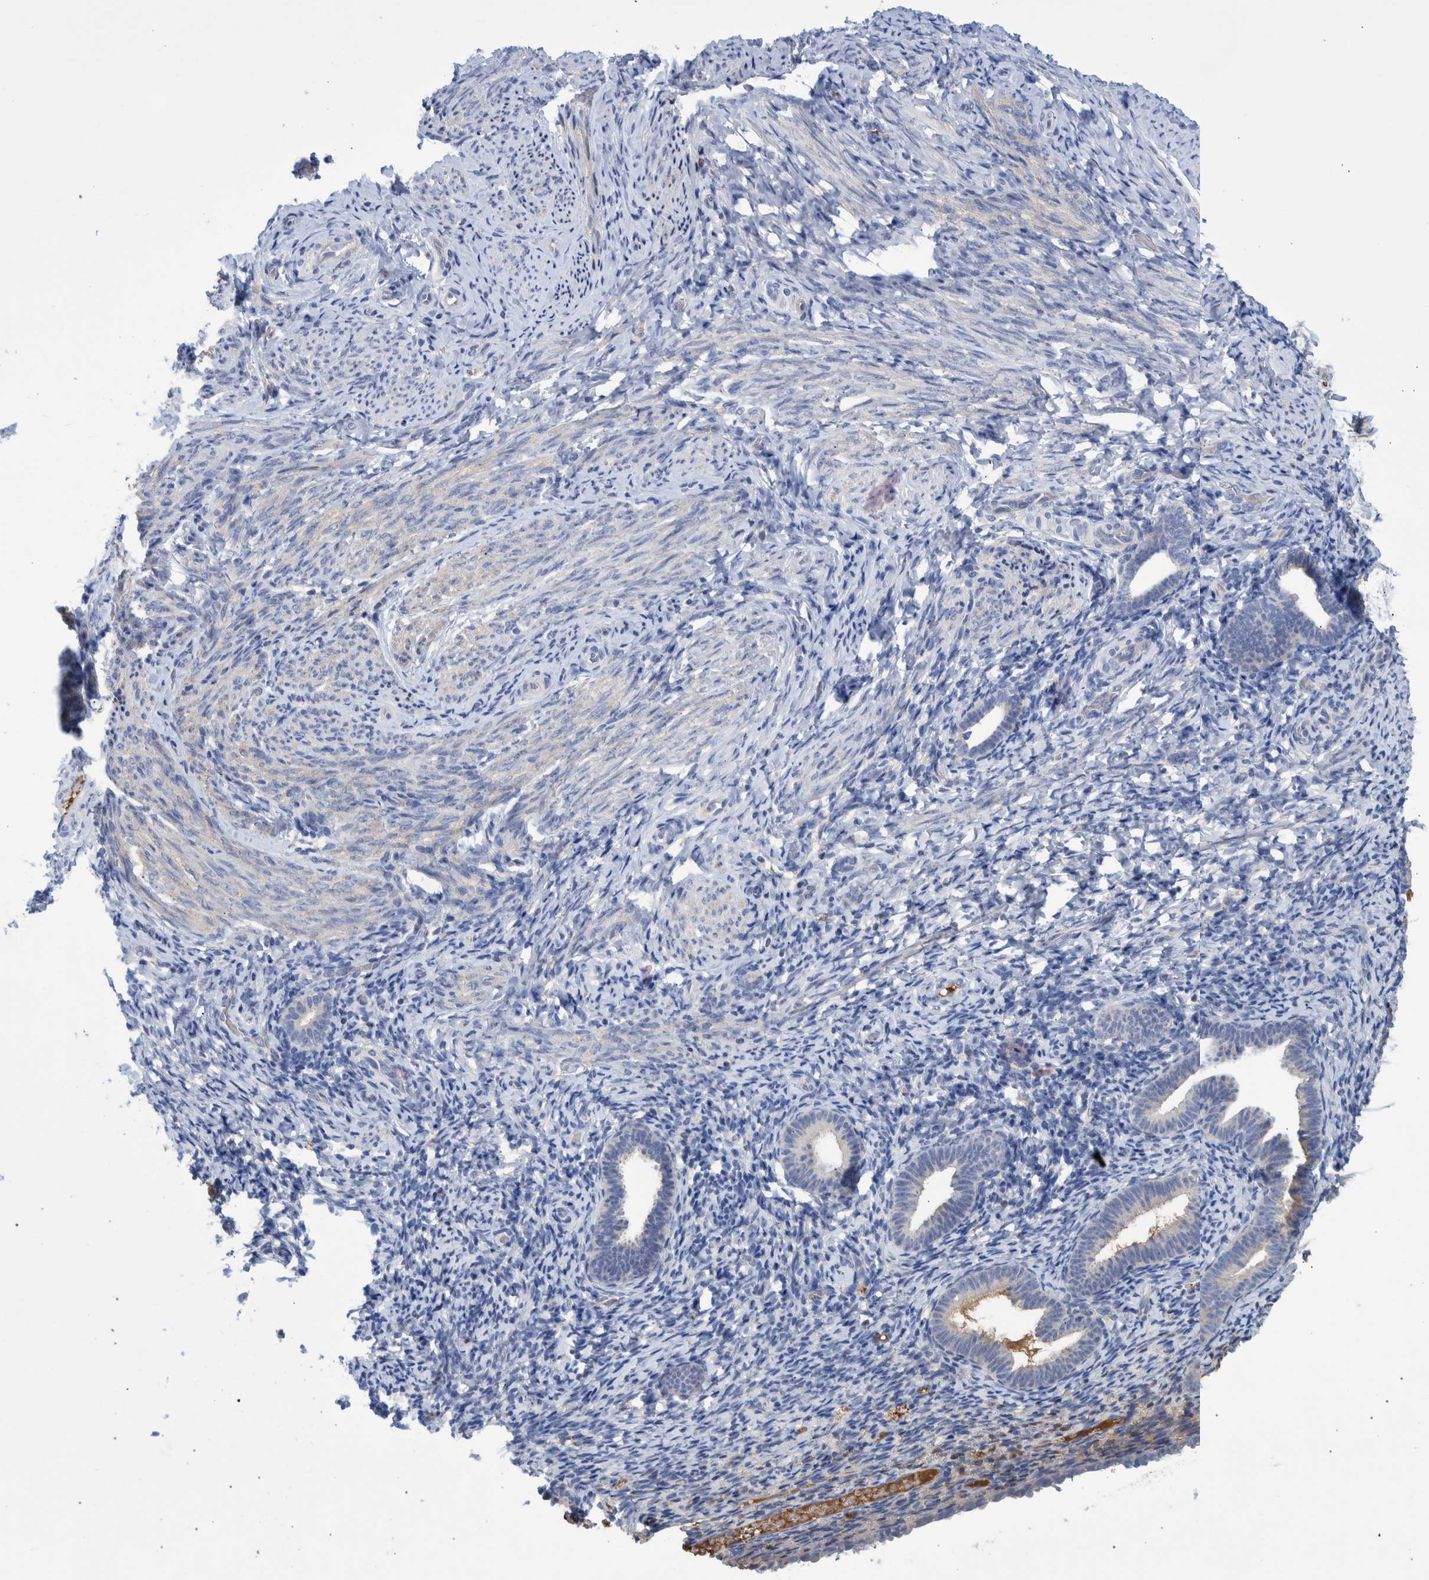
{"staining": {"intensity": "negative", "quantity": "none", "location": "none"}, "tissue": "endometrium", "cell_type": "Cells in endometrial stroma", "image_type": "normal", "snomed": [{"axis": "morphology", "description": "Normal tissue, NOS"}, {"axis": "topography", "description": "Endometrium"}], "caption": "The immunohistochemistry (IHC) image has no significant staining in cells in endometrial stroma of endometrium.", "gene": "DLL4", "patient": {"sex": "female", "age": 51}}